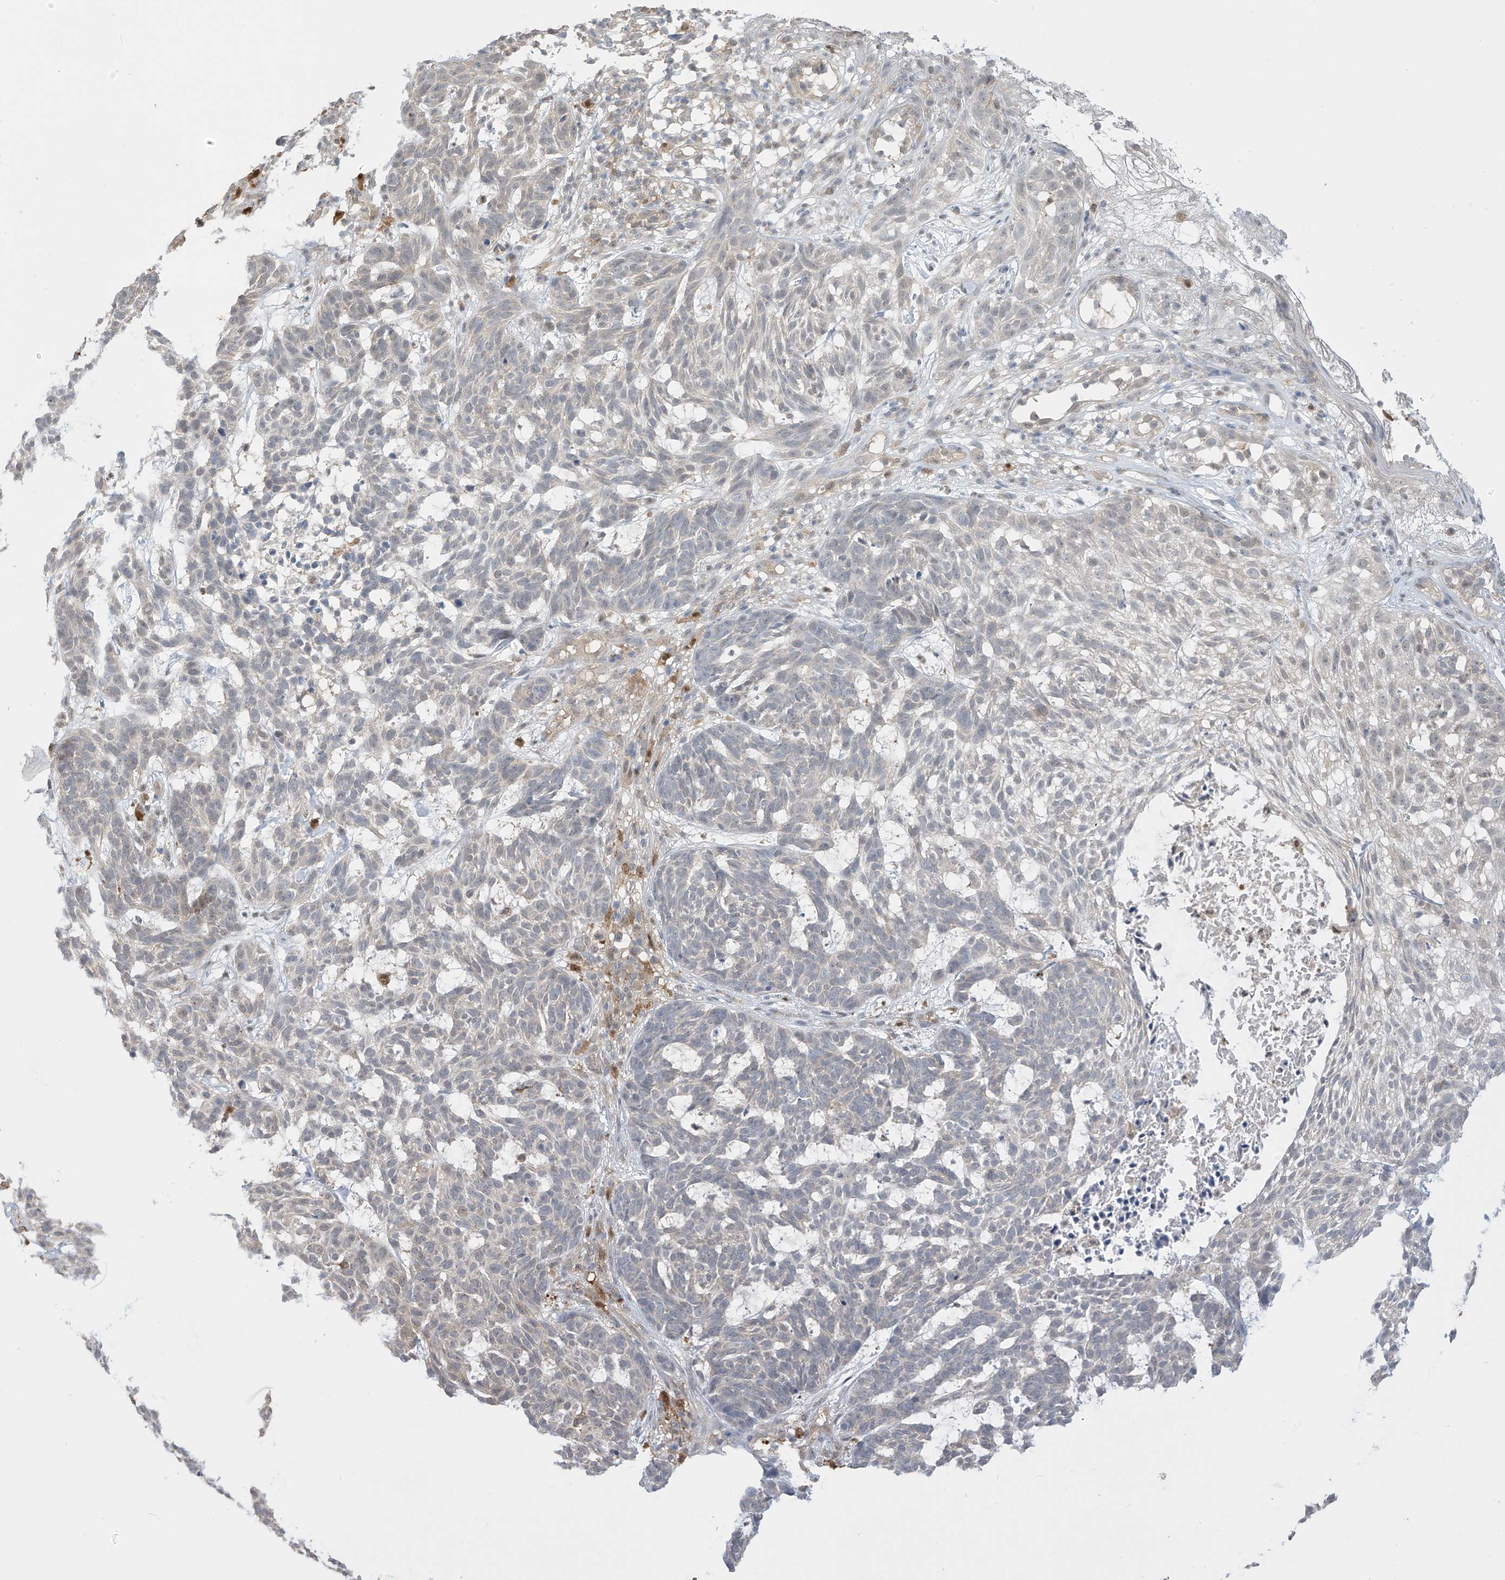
{"staining": {"intensity": "negative", "quantity": "none", "location": "none"}, "tissue": "skin cancer", "cell_type": "Tumor cells", "image_type": "cancer", "snomed": [{"axis": "morphology", "description": "Basal cell carcinoma"}, {"axis": "topography", "description": "Skin"}], "caption": "Image shows no significant protein expression in tumor cells of basal cell carcinoma (skin).", "gene": "IDH1", "patient": {"sex": "male", "age": 85}}